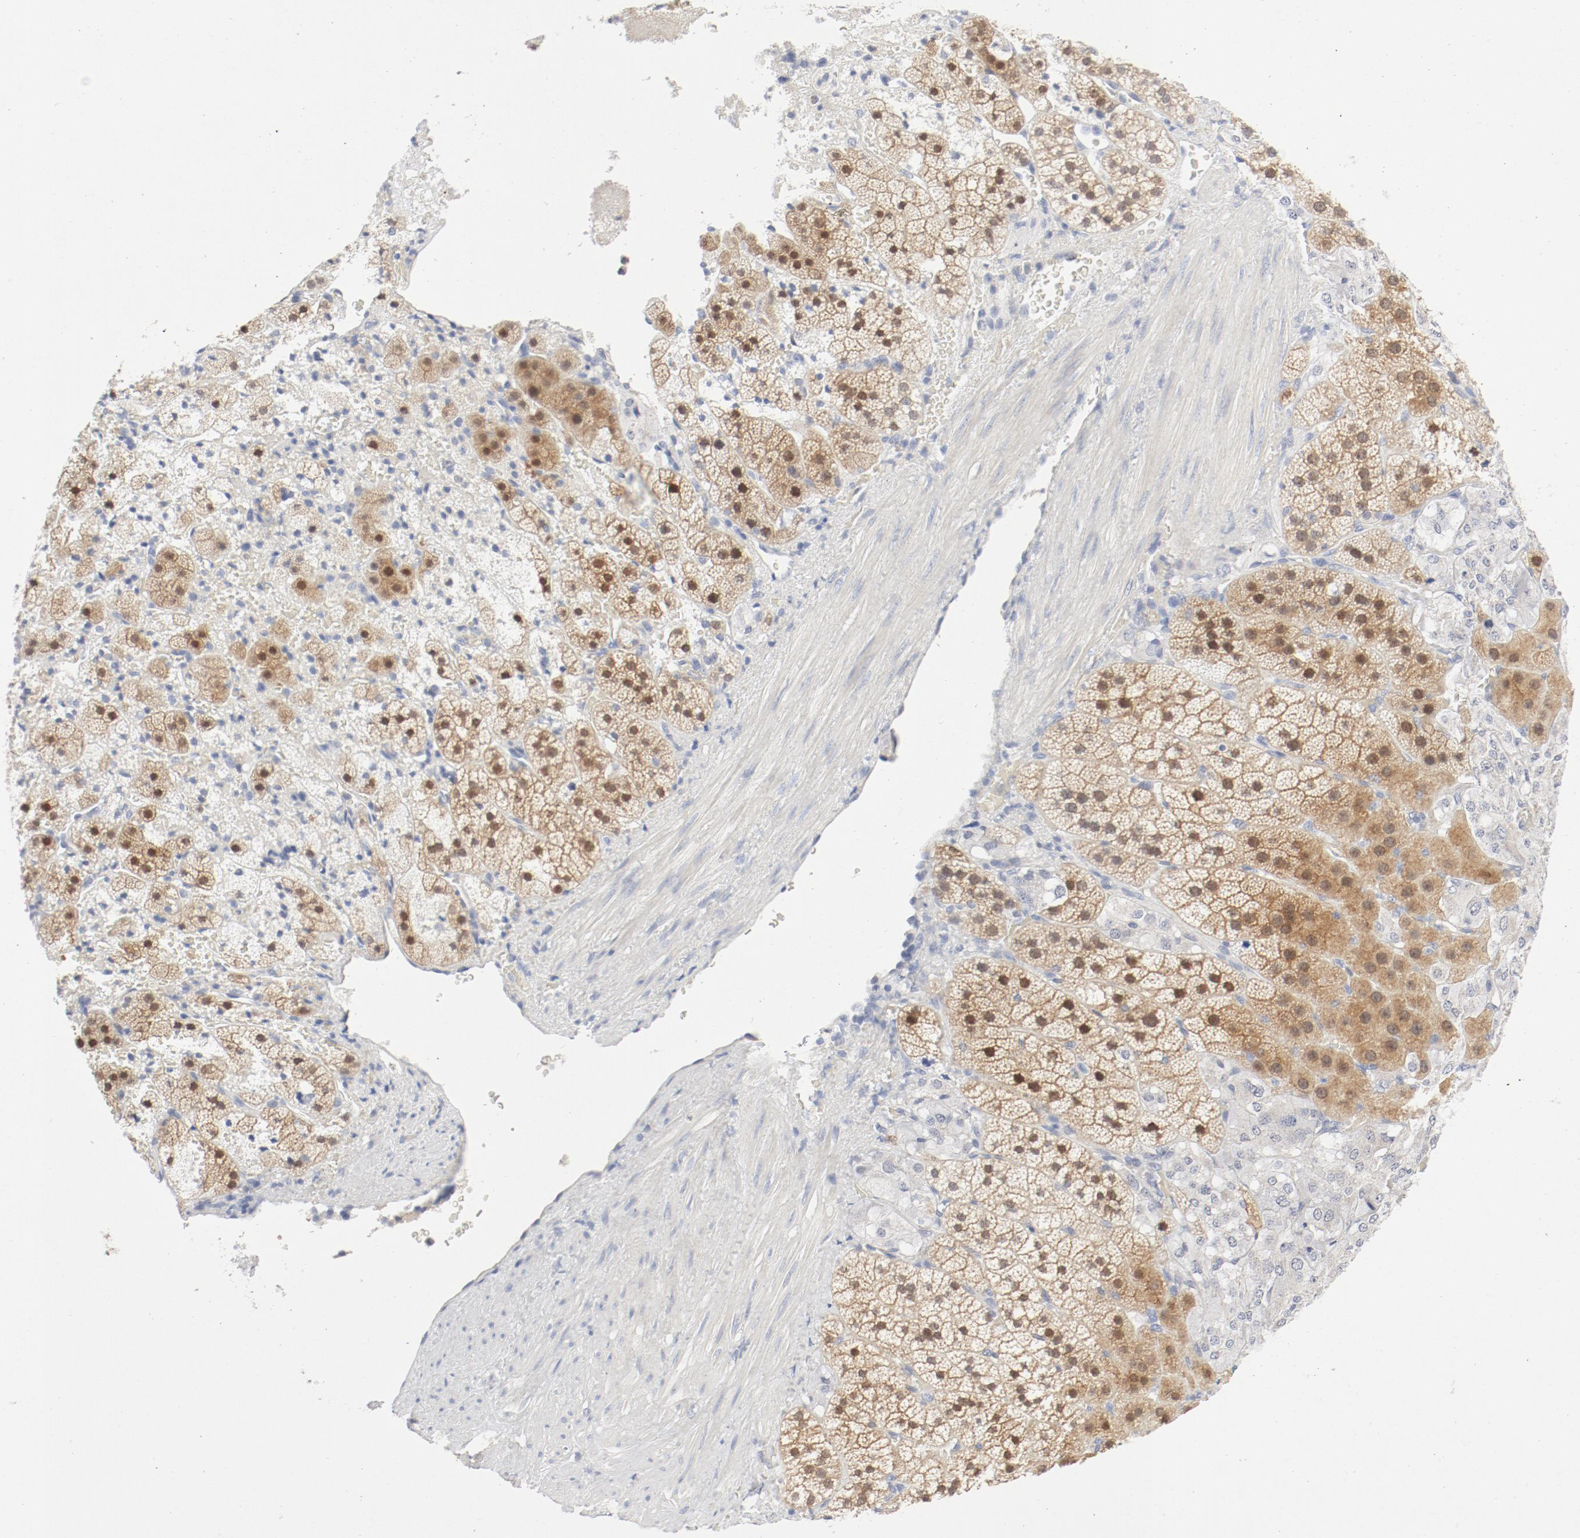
{"staining": {"intensity": "moderate", "quantity": ">75%", "location": "cytoplasmic/membranous,nuclear"}, "tissue": "adrenal gland", "cell_type": "Glandular cells", "image_type": "normal", "snomed": [{"axis": "morphology", "description": "Normal tissue, NOS"}, {"axis": "topography", "description": "Adrenal gland"}], "caption": "Immunohistochemistry (IHC) (DAB (3,3'-diaminobenzidine)) staining of benign adrenal gland reveals moderate cytoplasmic/membranous,nuclear protein staining in approximately >75% of glandular cells.", "gene": "PGM1", "patient": {"sex": "female", "age": 44}}